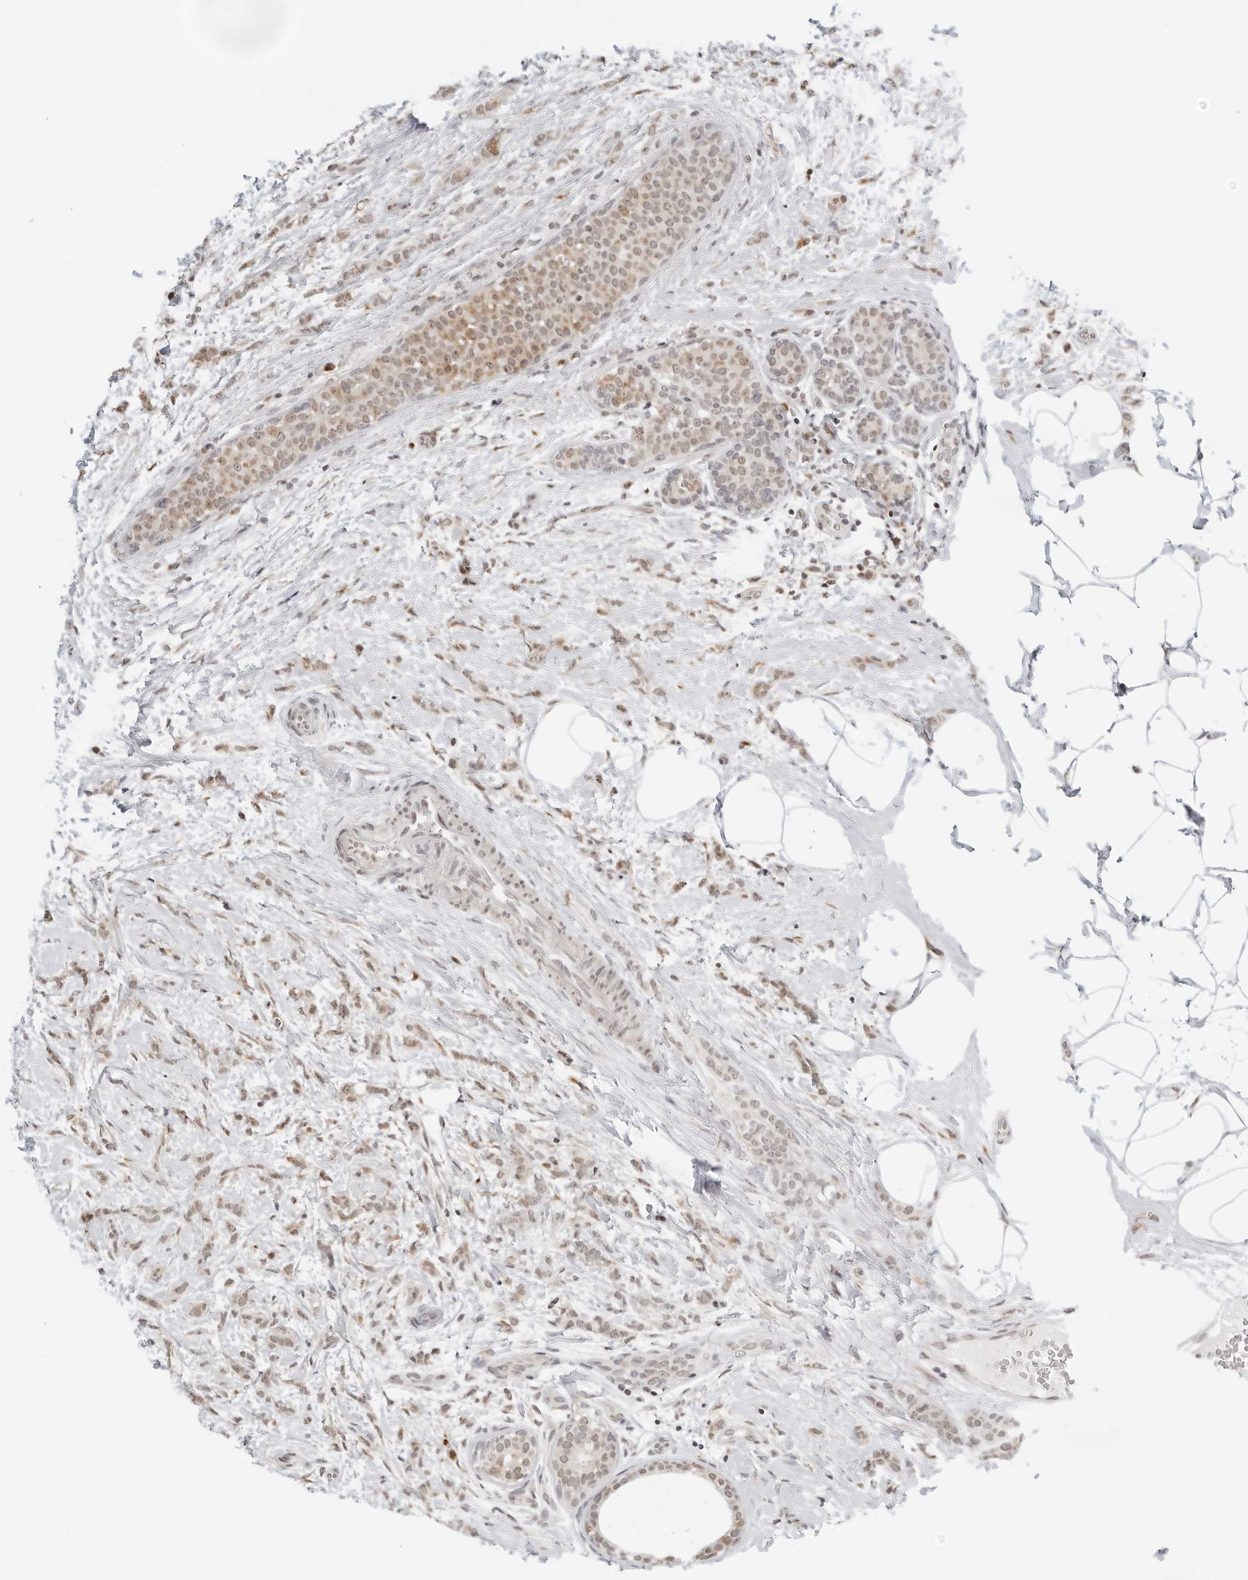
{"staining": {"intensity": "moderate", "quantity": ">75%", "location": "cytoplasmic/membranous"}, "tissue": "breast cancer", "cell_type": "Tumor cells", "image_type": "cancer", "snomed": [{"axis": "morphology", "description": "Lobular carcinoma, in situ"}, {"axis": "morphology", "description": "Lobular carcinoma"}, {"axis": "topography", "description": "Breast"}], "caption": "Breast lobular carcinoma in situ tissue exhibits moderate cytoplasmic/membranous expression in approximately >75% of tumor cells, visualized by immunohistochemistry.", "gene": "TOX4", "patient": {"sex": "female", "age": 41}}